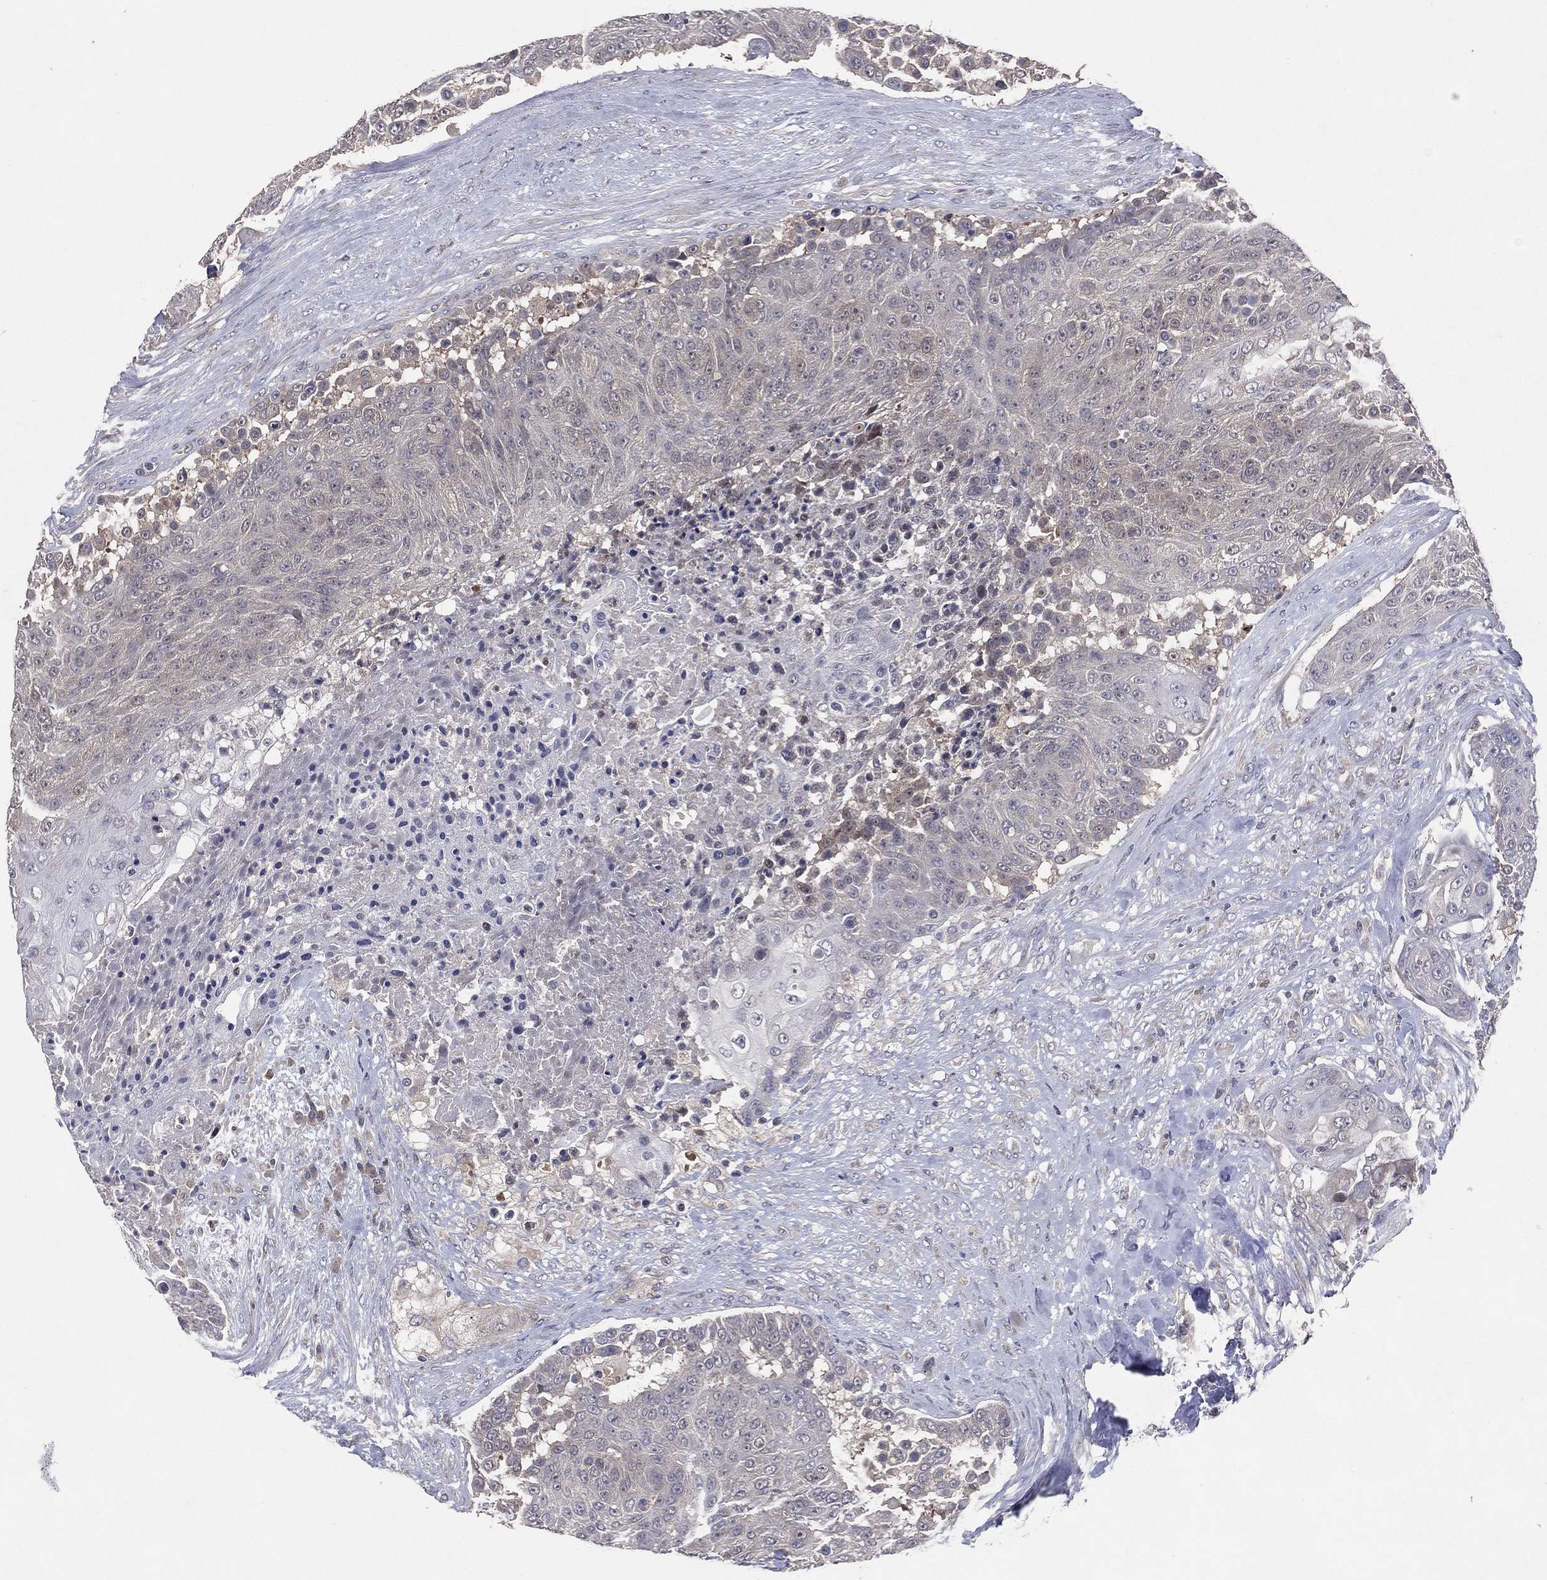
{"staining": {"intensity": "negative", "quantity": "none", "location": "none"}, "tissue": "urothelial cancer", "cell_type": "Tumor cells", "image_type": "cancer", "snomed": [{"axis": "morphology", "description": "Urothelial carcinoma, High grade"}, {"axis": "topography", "description": "Urinary bladder"}], "caption": "Image shows no significant protein positivity in tumor cells of urothelial cancer. (DAB (3,3'-diaminobenzidine) immunohistochemistry visualized using brightfield microscopy, high magnification).", "gene": "DNAH7", "patient": {"sex": "female", "age": 63}}